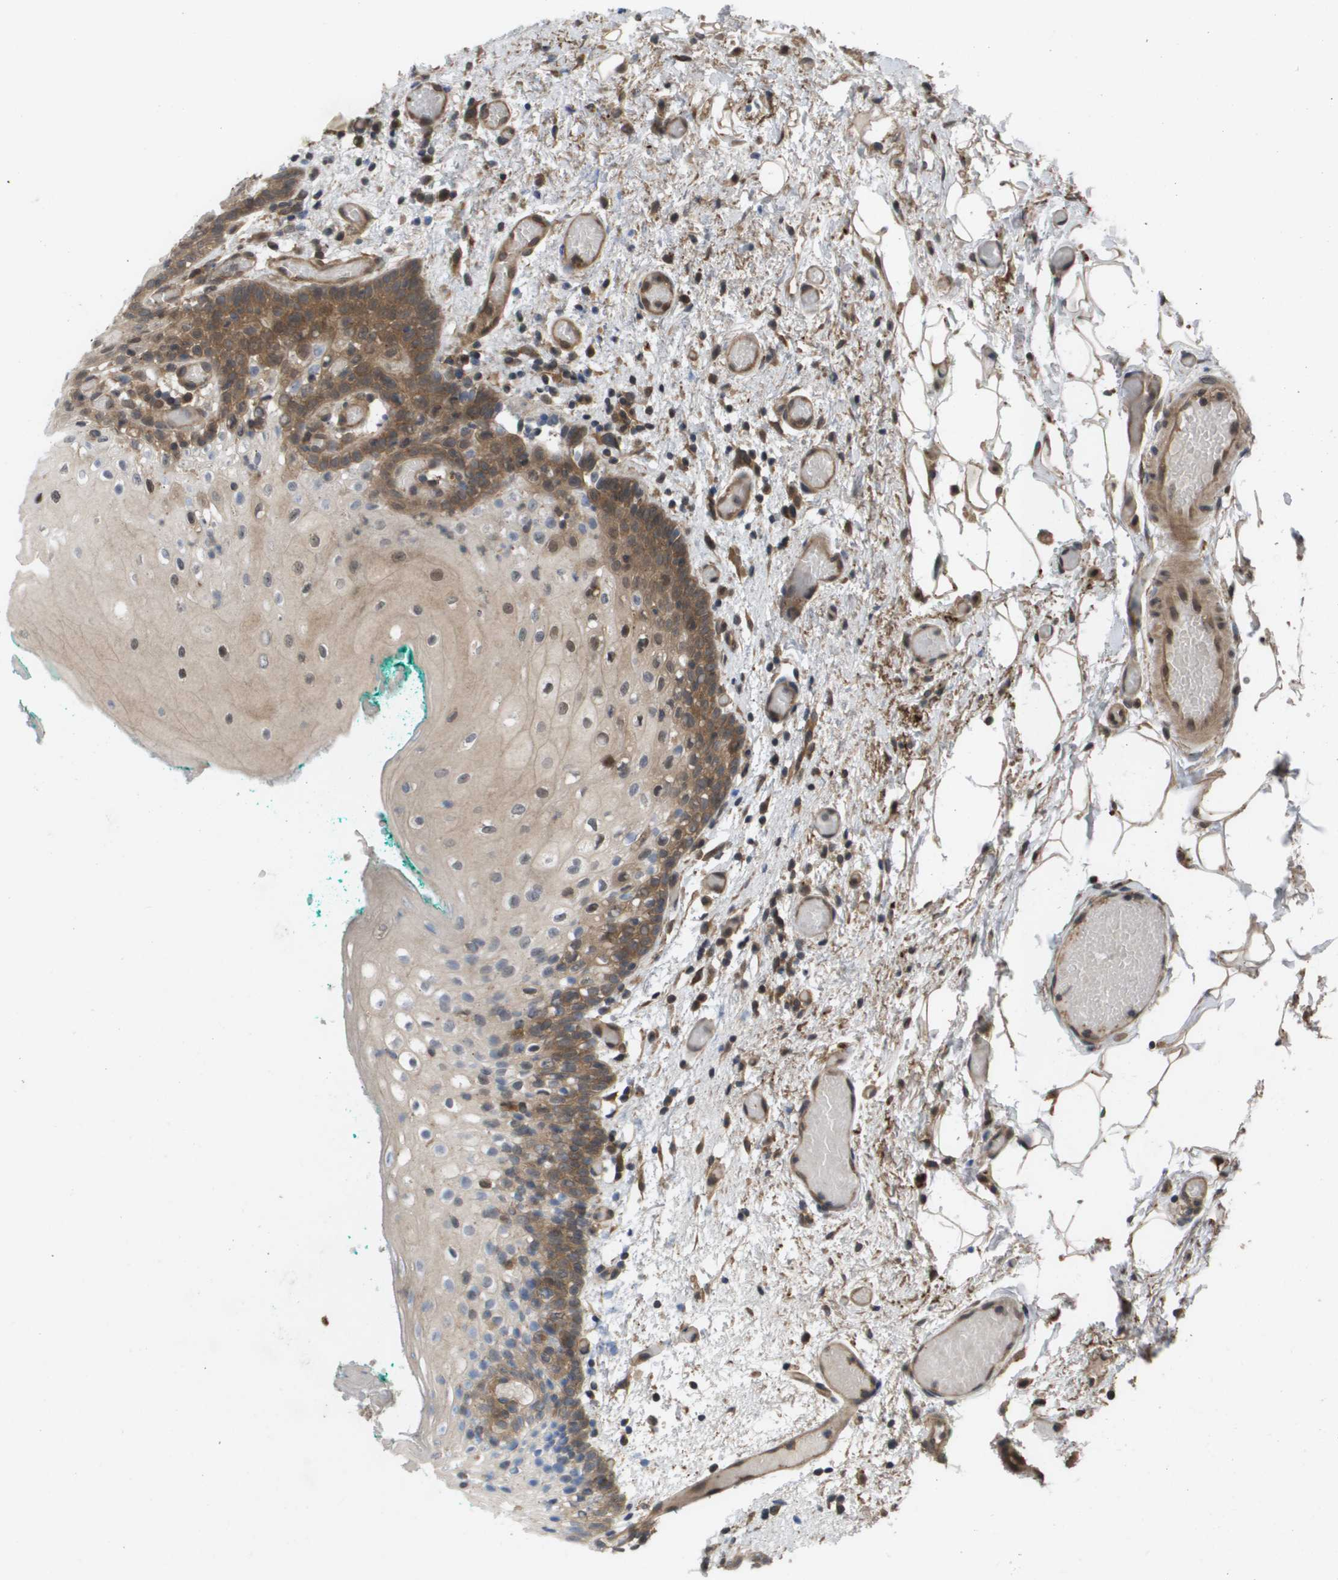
{"staining": {"intensity": "moderate", "quantity": ">75%", "location": "cytoplasmic/membranous,nuclear"}, "tissue": "oral mucosa", "cell_type": "Squamous epithelial cells", "image_type": "normal", "snomed": [{"axis": "morphology", "description": "Normal tissue, NOS"}, {"axis": "morphology", "description": "Squamous cell carcinoma, NOS"}, {"axis": "topography", "description": "Oral tissue"}, {"axis": "topography", "description": "Salivary gland"}, {"axis": "topography", "description": "Head-Neck"}], "caption": "DAB immunohistochemical staining of benign oral mucosa demonstrates moderate cytoplasmic/membranous,nuclear protein staining in about >75% of squamous epithelial cells.", "gene": "CTPS2", "patient": {"sex": "female", "age": 62}}